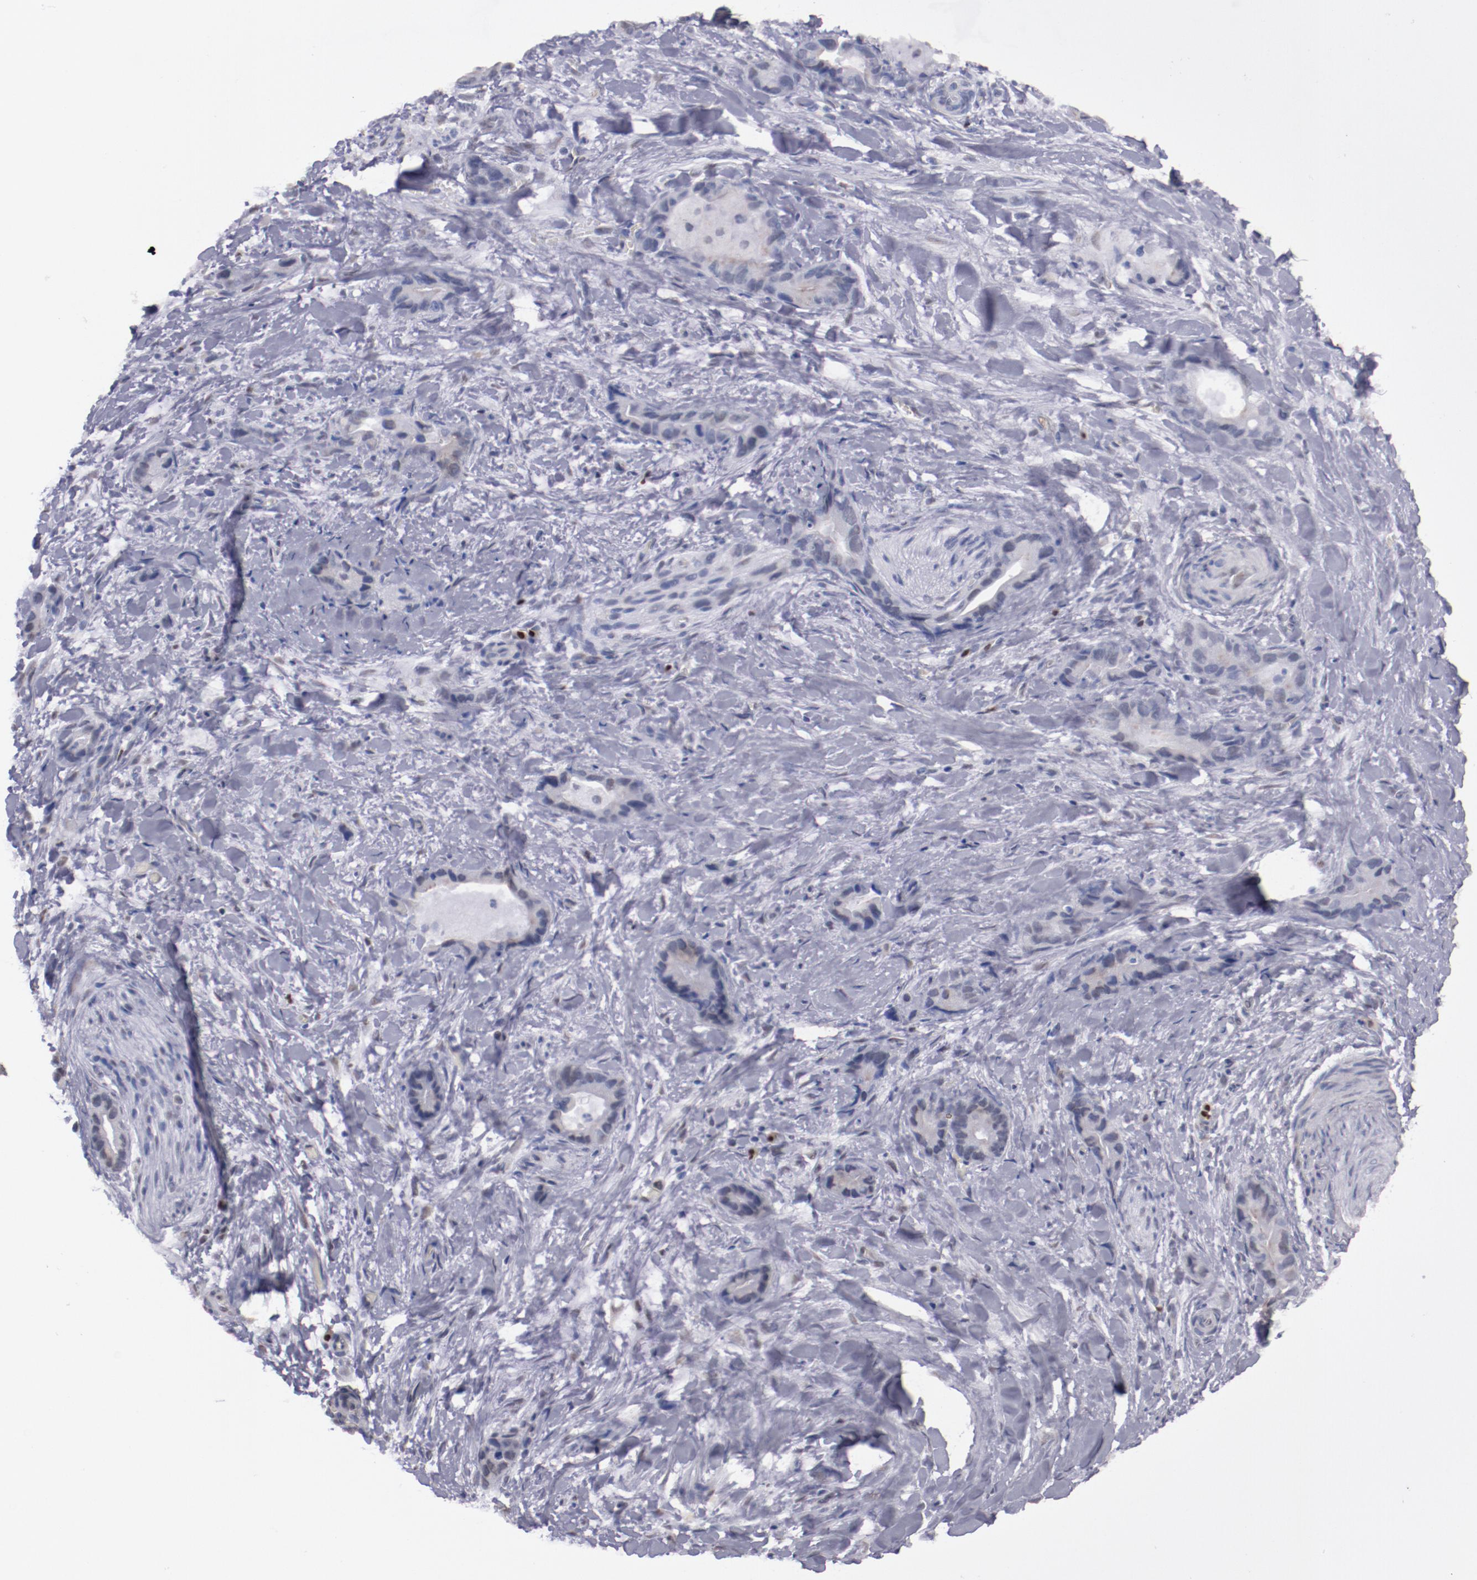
{"staining": {"intensity": "weak", "quantity": "<25%", "location": "cytoplasmic/membranous"}, "tissue": "liver cancer", "cell_type": "Tumor cells", "image_type": "cancer", "snomed": [{"axis": "morphology", "description": "Cholangiocarcinoma"}, {"axis": "topography", "description": "Liver"}], "caption": "This is an IHC photomicrograph of human liver cancer (cholangiocarcinoma). There is no positivity in tumor cells.", "gene": "IRF4", "patient": {"sex": "female", "age": 55}}